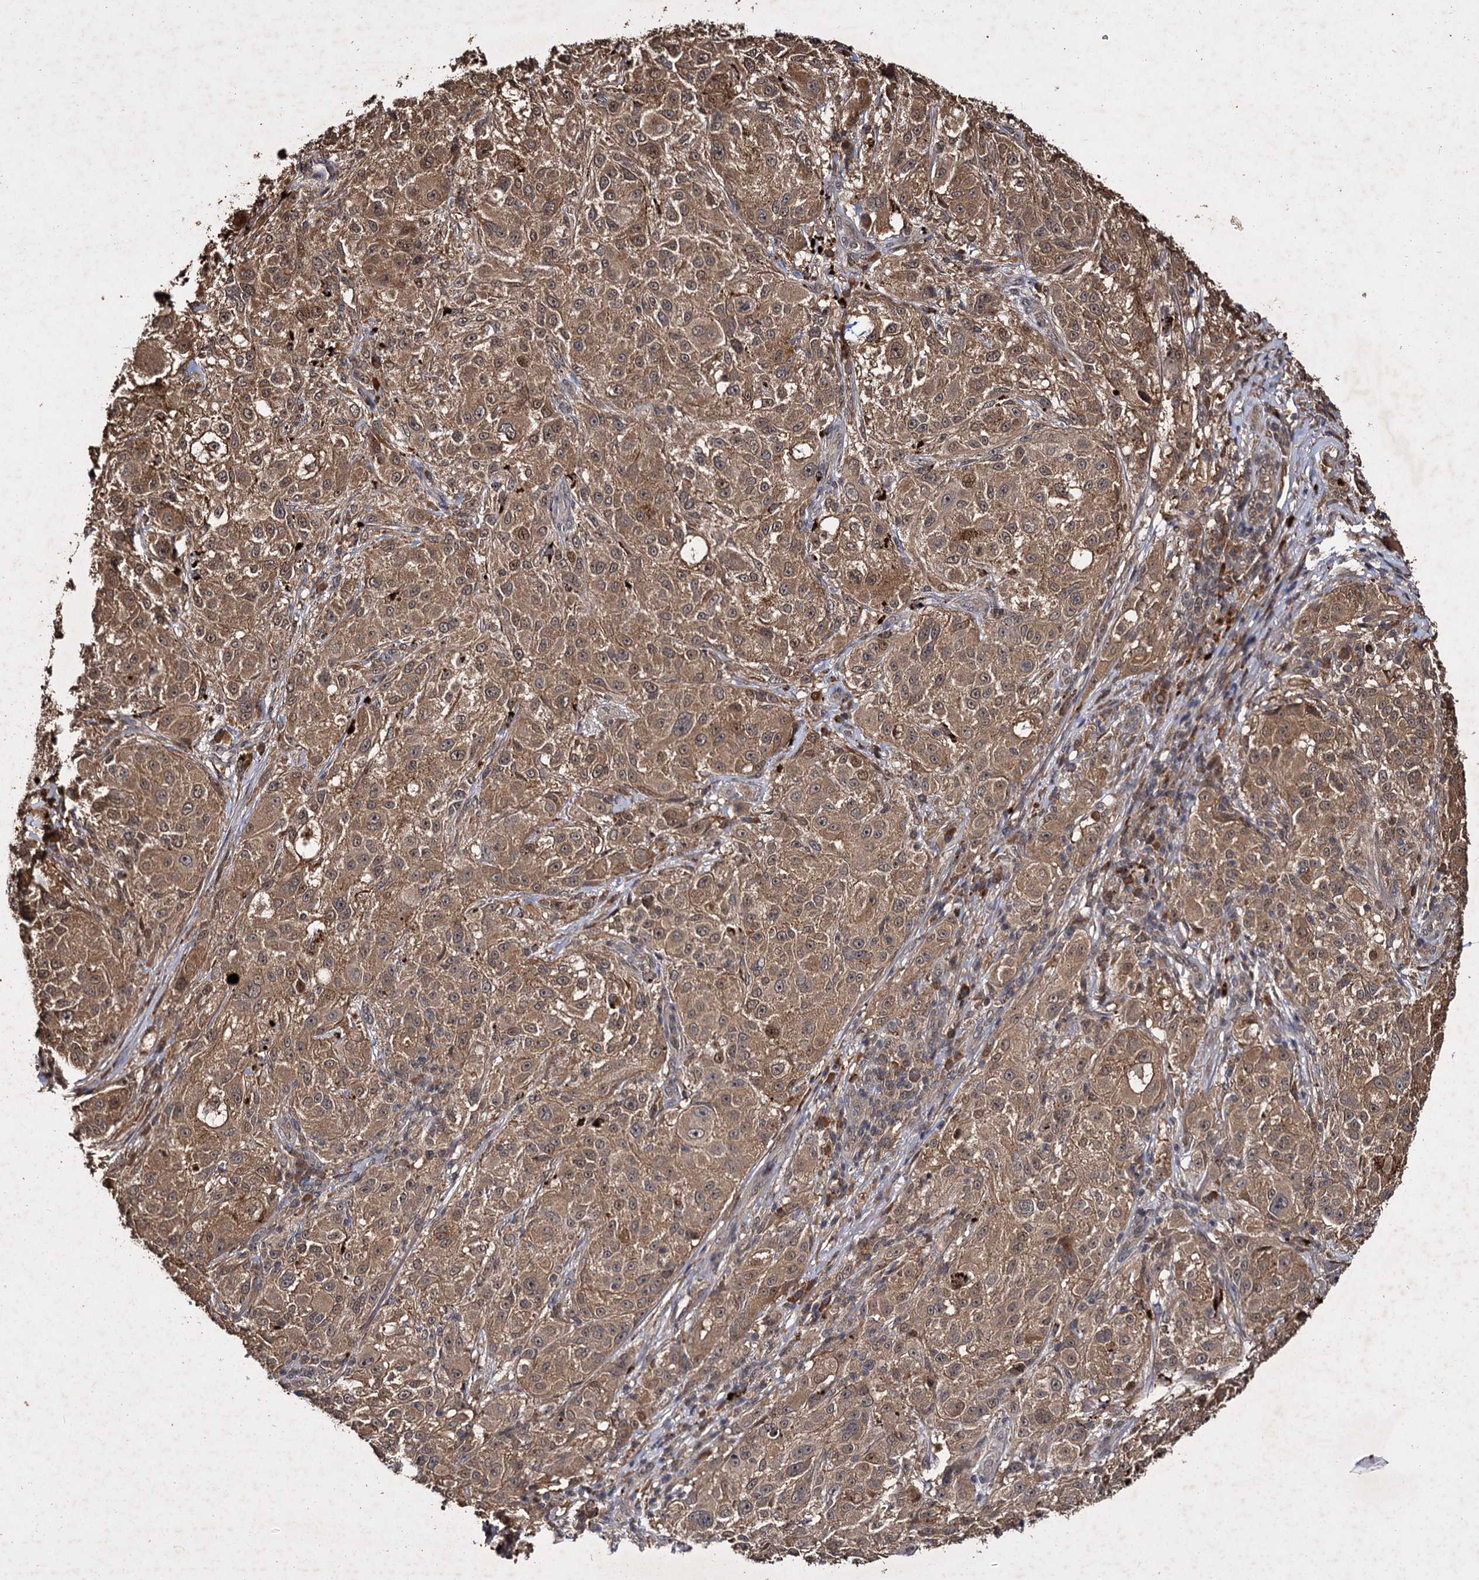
{"staining": {"intensity": "moderate", "quantity": ">75%", "location": "cytoplasmic/membranous"}, "tissue": "melanoma", "cell_type": "Tumor cells", "image_type": "cancer", "snomed": [{"axis": "morphology", "description": "Necrosis, NOS"}, {"axis": "morphology", "description": "Malignant melanoma, NOS"}, {"axis": "topography", "description": "Skin"}], "caption": "Melanoma stained with DAB immunohistochemistry (IHC) demonstrates medium levels of moderate cytoplasmic/membranous positivity in about >75% of tumor cells. (DAB = brown stain, brightfield microscopy at high magnification).", "gene": "SLC46A3", "patient": {"sex": "female", "age": 87}}